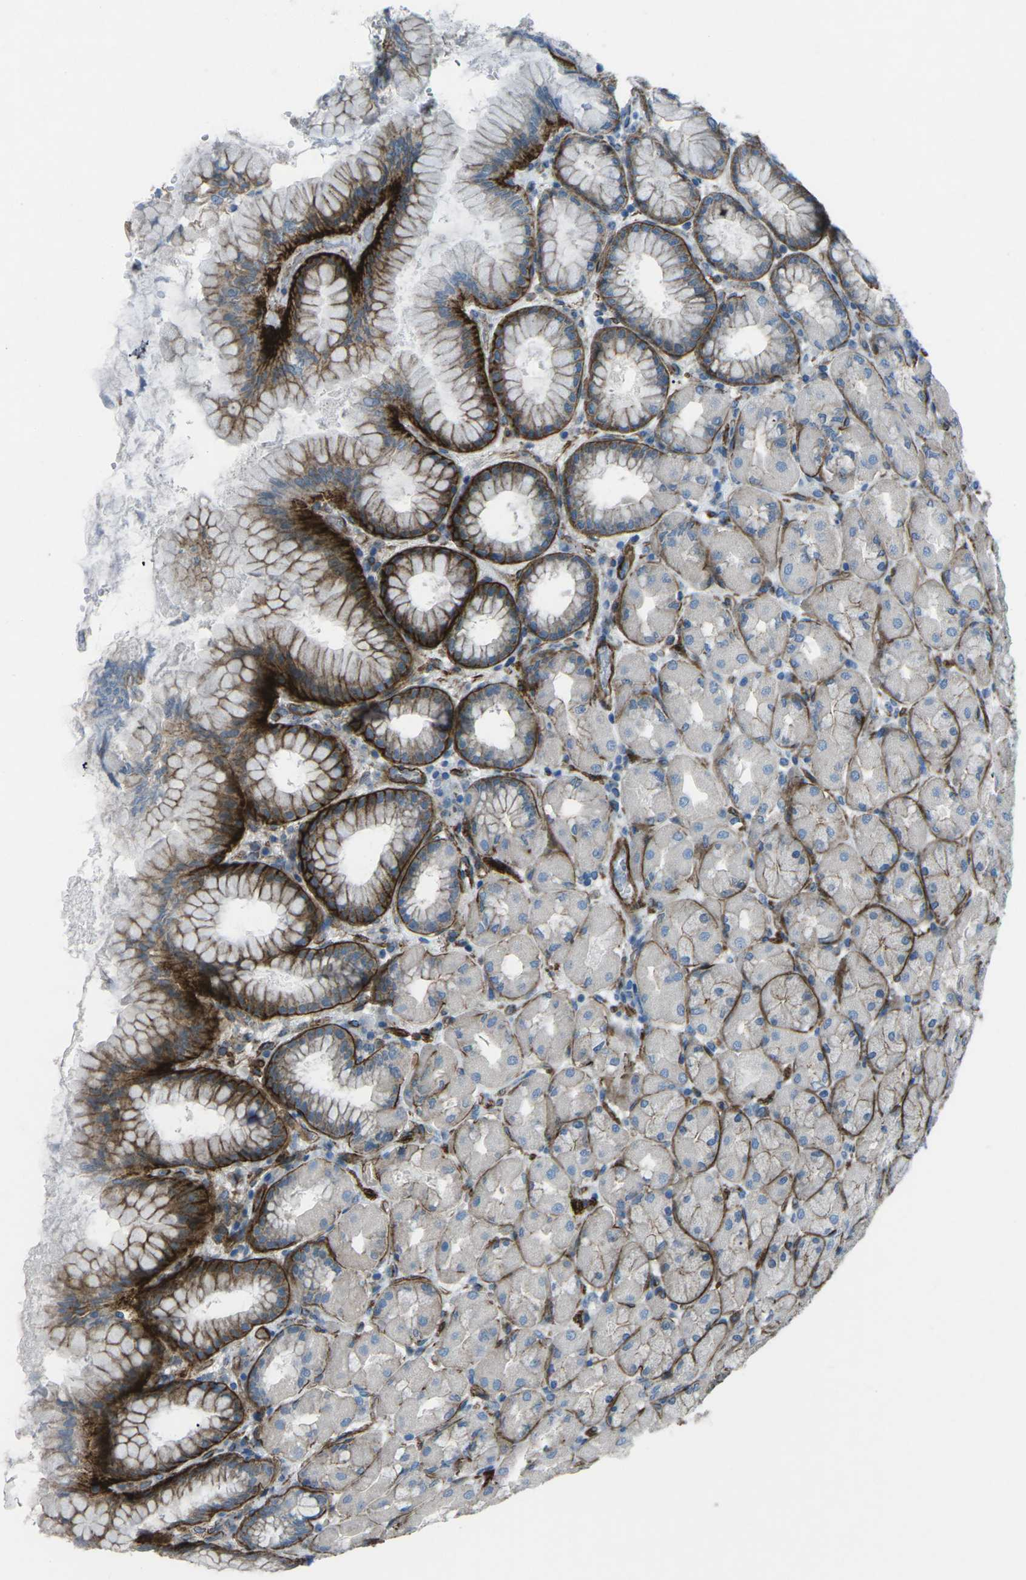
{"staining": {"intensity": "strong", "quantity": "25%-75%", "location": "cytoplasmic/membranous"}, "tissue": "stomach", "cell_type": "Glandular cells", "image_type": "normal", "snomed": [{"axis": "morphology", "description": "Normal tissue, NOS"}, {"axis": "topography", "description": "Stomach, upper"}], "caption": "Protein analysis of unremarkable stomach reveals strong cytoplasmic/membranous positivity in about 25%-75% of glandular cells.", "gene": "UTRN", "patient": {"sex": "female", "age": 56}}